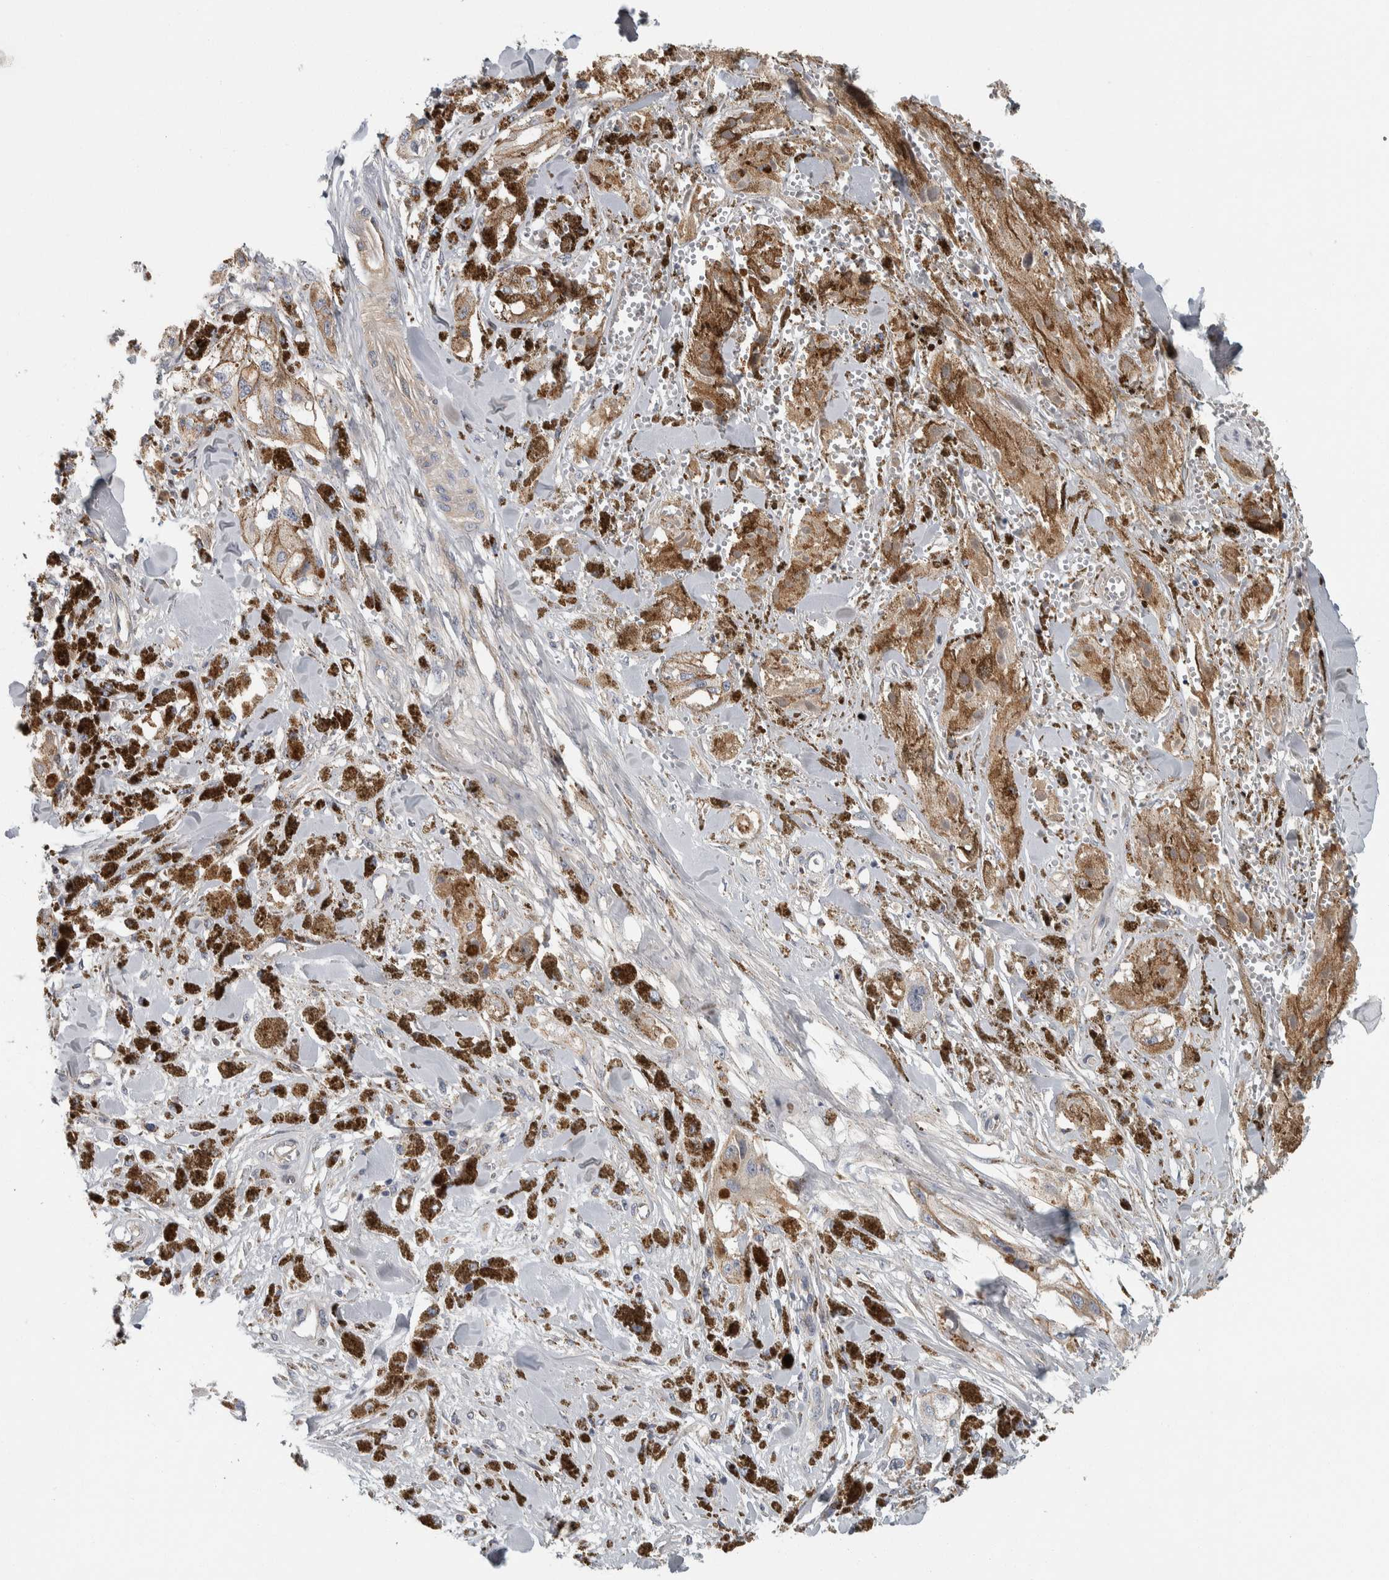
{"staining": {"intensity": "moderate", "quantity": "25%-75%", "location": "cytoplasmic/membranous"}, "tissue": "melanoma", "cell_type": "Tumor cells", "image_type": "cancer", "snomed": [{"axis": "morphology", "description": "Malignant melanoma, NOS"}, {"axis": "topography", "description": "Skin"}], "caption": "Protein staining reveals moderate cytoplasmic/membranous positivity in about 25%-75% of tumor cells in melanoma. The protein of interest is stained brown, and the nuclei are stained in blue (DAB (3,3'-diaminobenzidine) IHC with brightfield microscopy, high magnification).", "gene": "KCNJ3", "patient": {"sex": "male", "age": 88}}